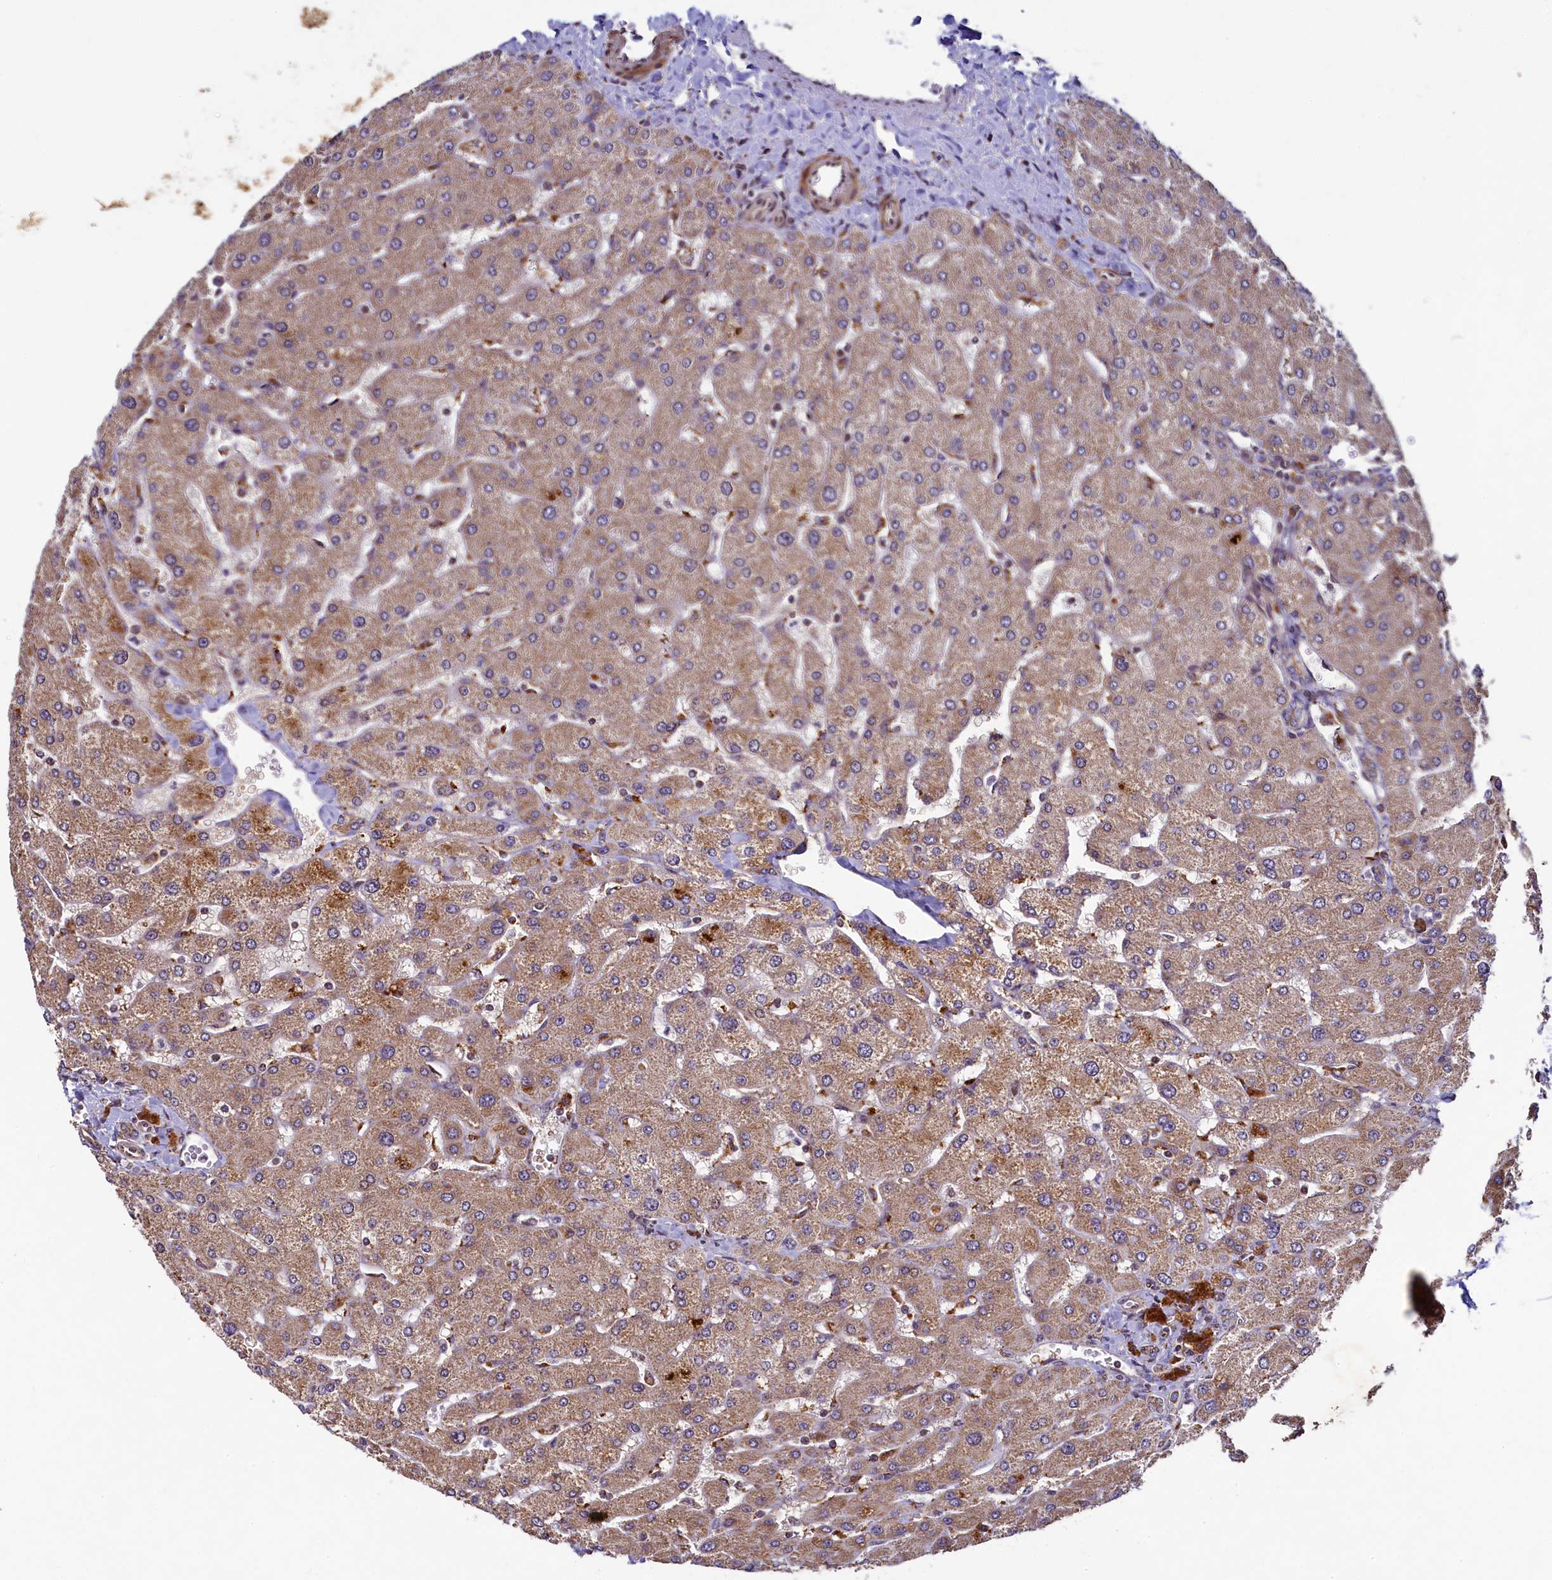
{"staining": {"intensity": "moderate", "quantity": ">75%", "location": "cytoplasmic/membranous"}, "tissue": "liver", "cell_type": "Cholangiocytes", "image_type": "normal", "snomed": [{"axis": "morphology", "description": "Normal tissue, NOS"}, {"axis": "topography", "description": "Liver"}], "caption": "A micrograph showing moderate cytoplasmic/membranous staining in approximately >75% of cholangiocytes in unremarkable liver, as visualized by brown immunohistochemical staining.", "gene": "ZNF577", "patient": {"sex": "male", "age": 55}}